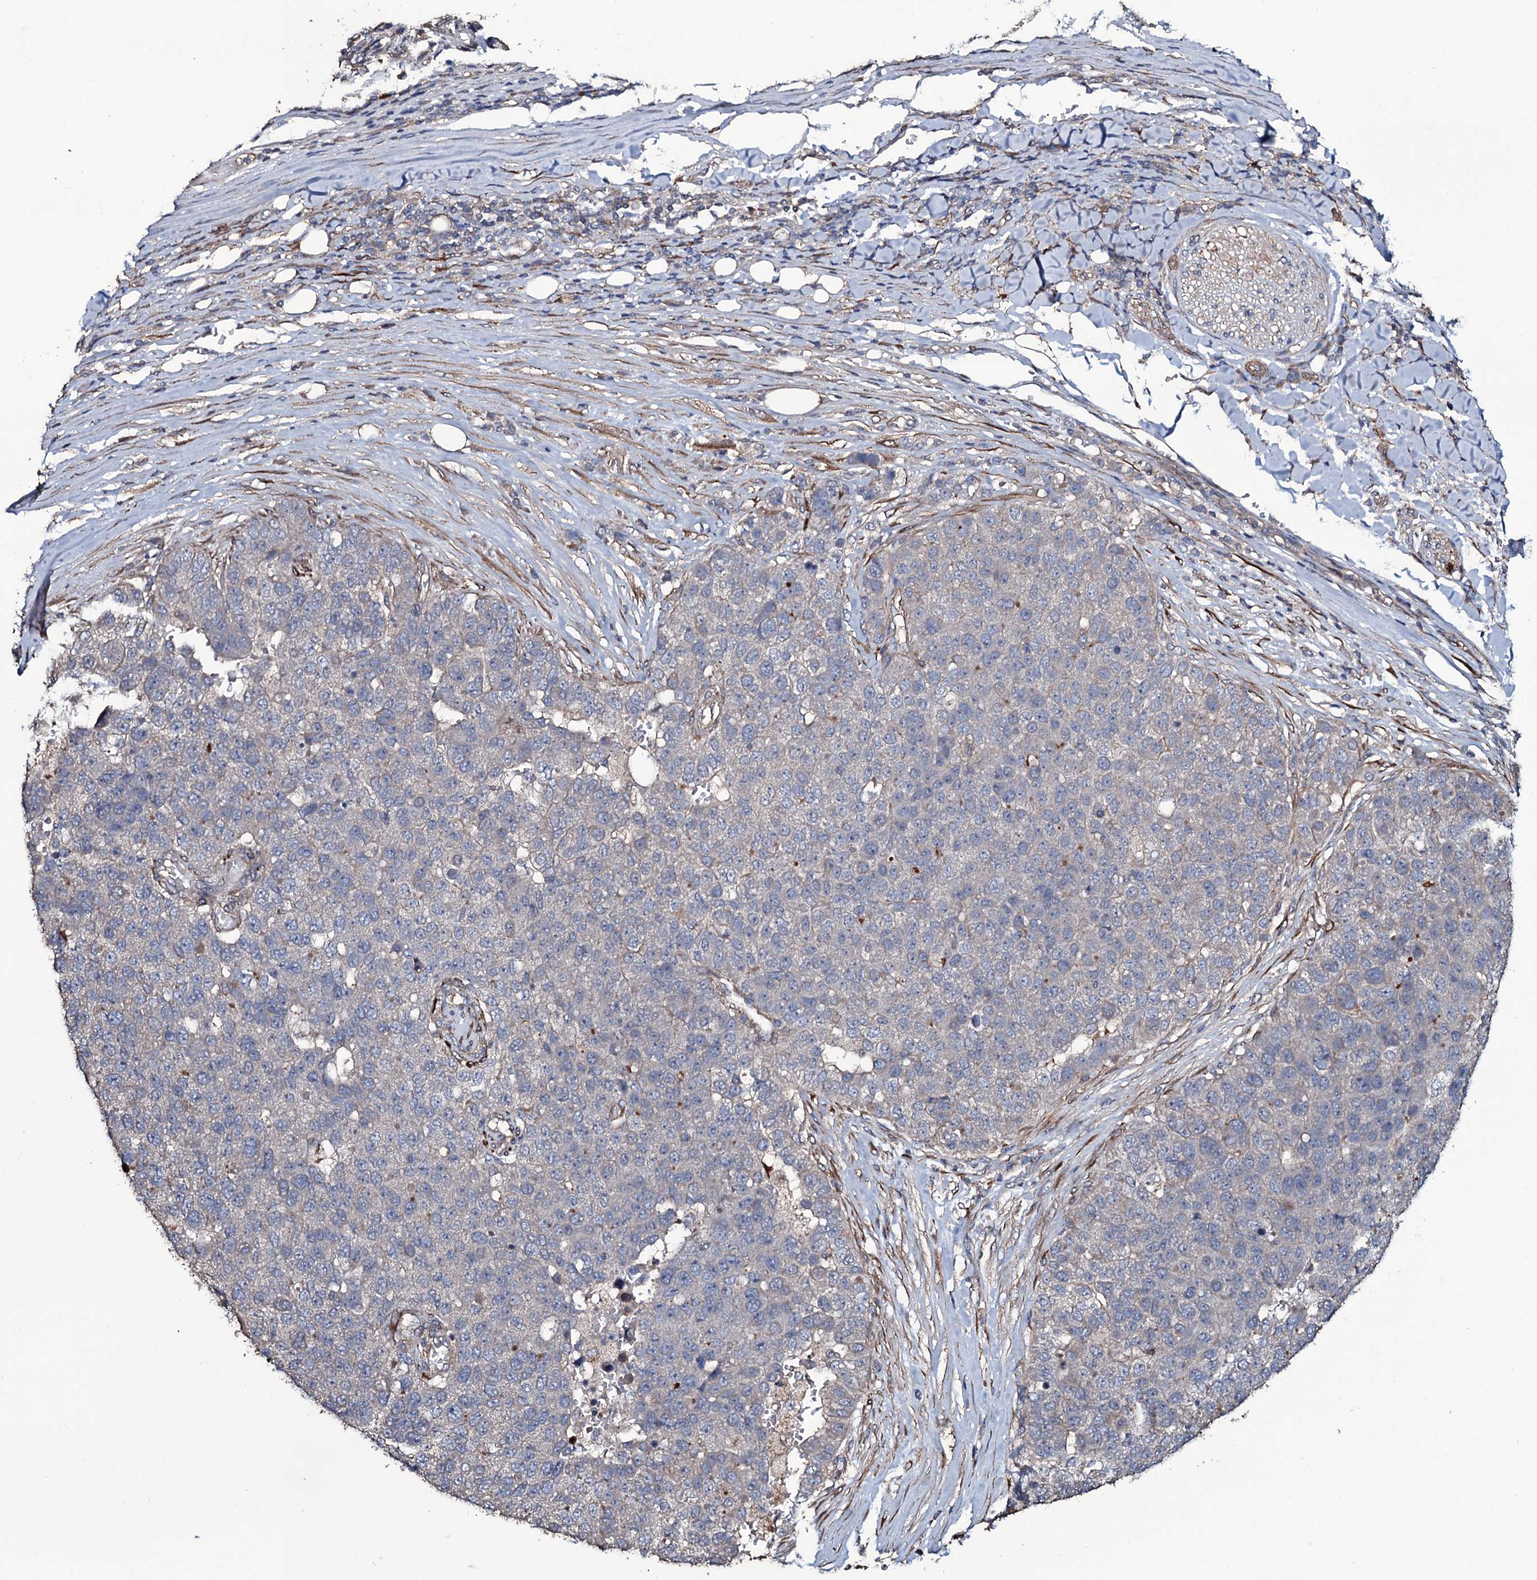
{"staining": {"intensity": "negative", "quantity": "none", "location": "none"}, "tissue": "pancreatic cancer", "cell_type": "Tumor cells", "image_type": "cancer", "snomed": [{"axis": "morphology", "description": "Adenocarcinoma, NOS"}, {"axis": "topography", "description": "Pancreas"}], "caption": "The photomicrograph shows no staining of tumor cells in pancreatic cancer (adenocarcinoma).", "gene": "WIPF3", "patient": {"sex": "female", "age": 61}}